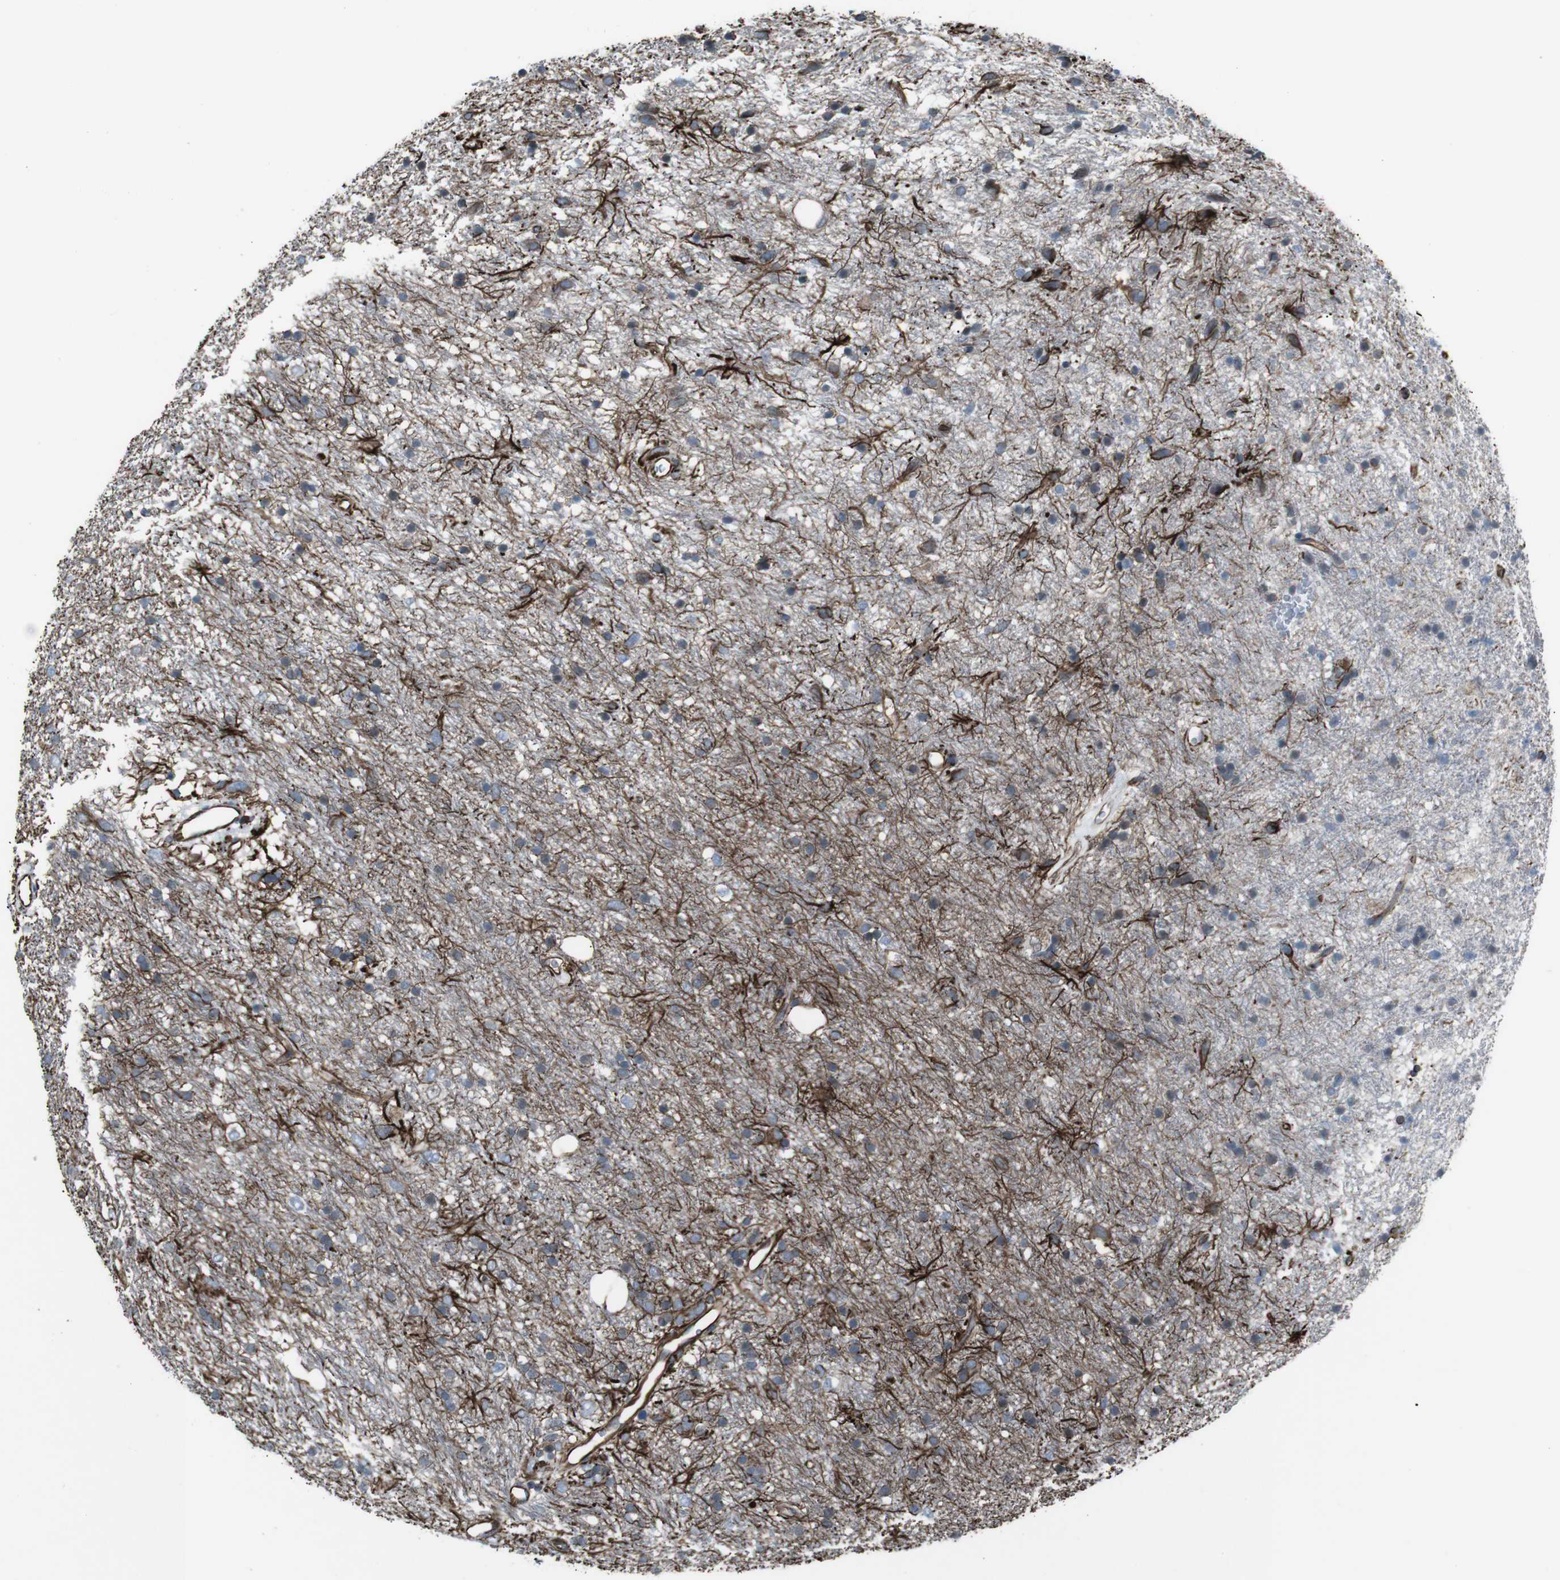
{"staining": {"intensity": "negative", "quantity": "none", "location": "none"}, "tissue": "glioma", "cell_type": "Tumor cells", "image_type": "cancer", "snomed": [{"axis": "morphology", "description": "Glioma, malignant, Low grade"}, {"axis": "topography", "description": "Brain"}], "caption": "Immunohistochemistry (IHC) of low-grade glioma (malignant) demonstrates no positivity in tumor cells. (DAB (3,3'-diaminobenzidine) immunohistochemistry (IHC) visualized using brightfield microscopy, high magnification).", "gene": "TMEM141", "patient": {"sex": "male", "age": 77}}